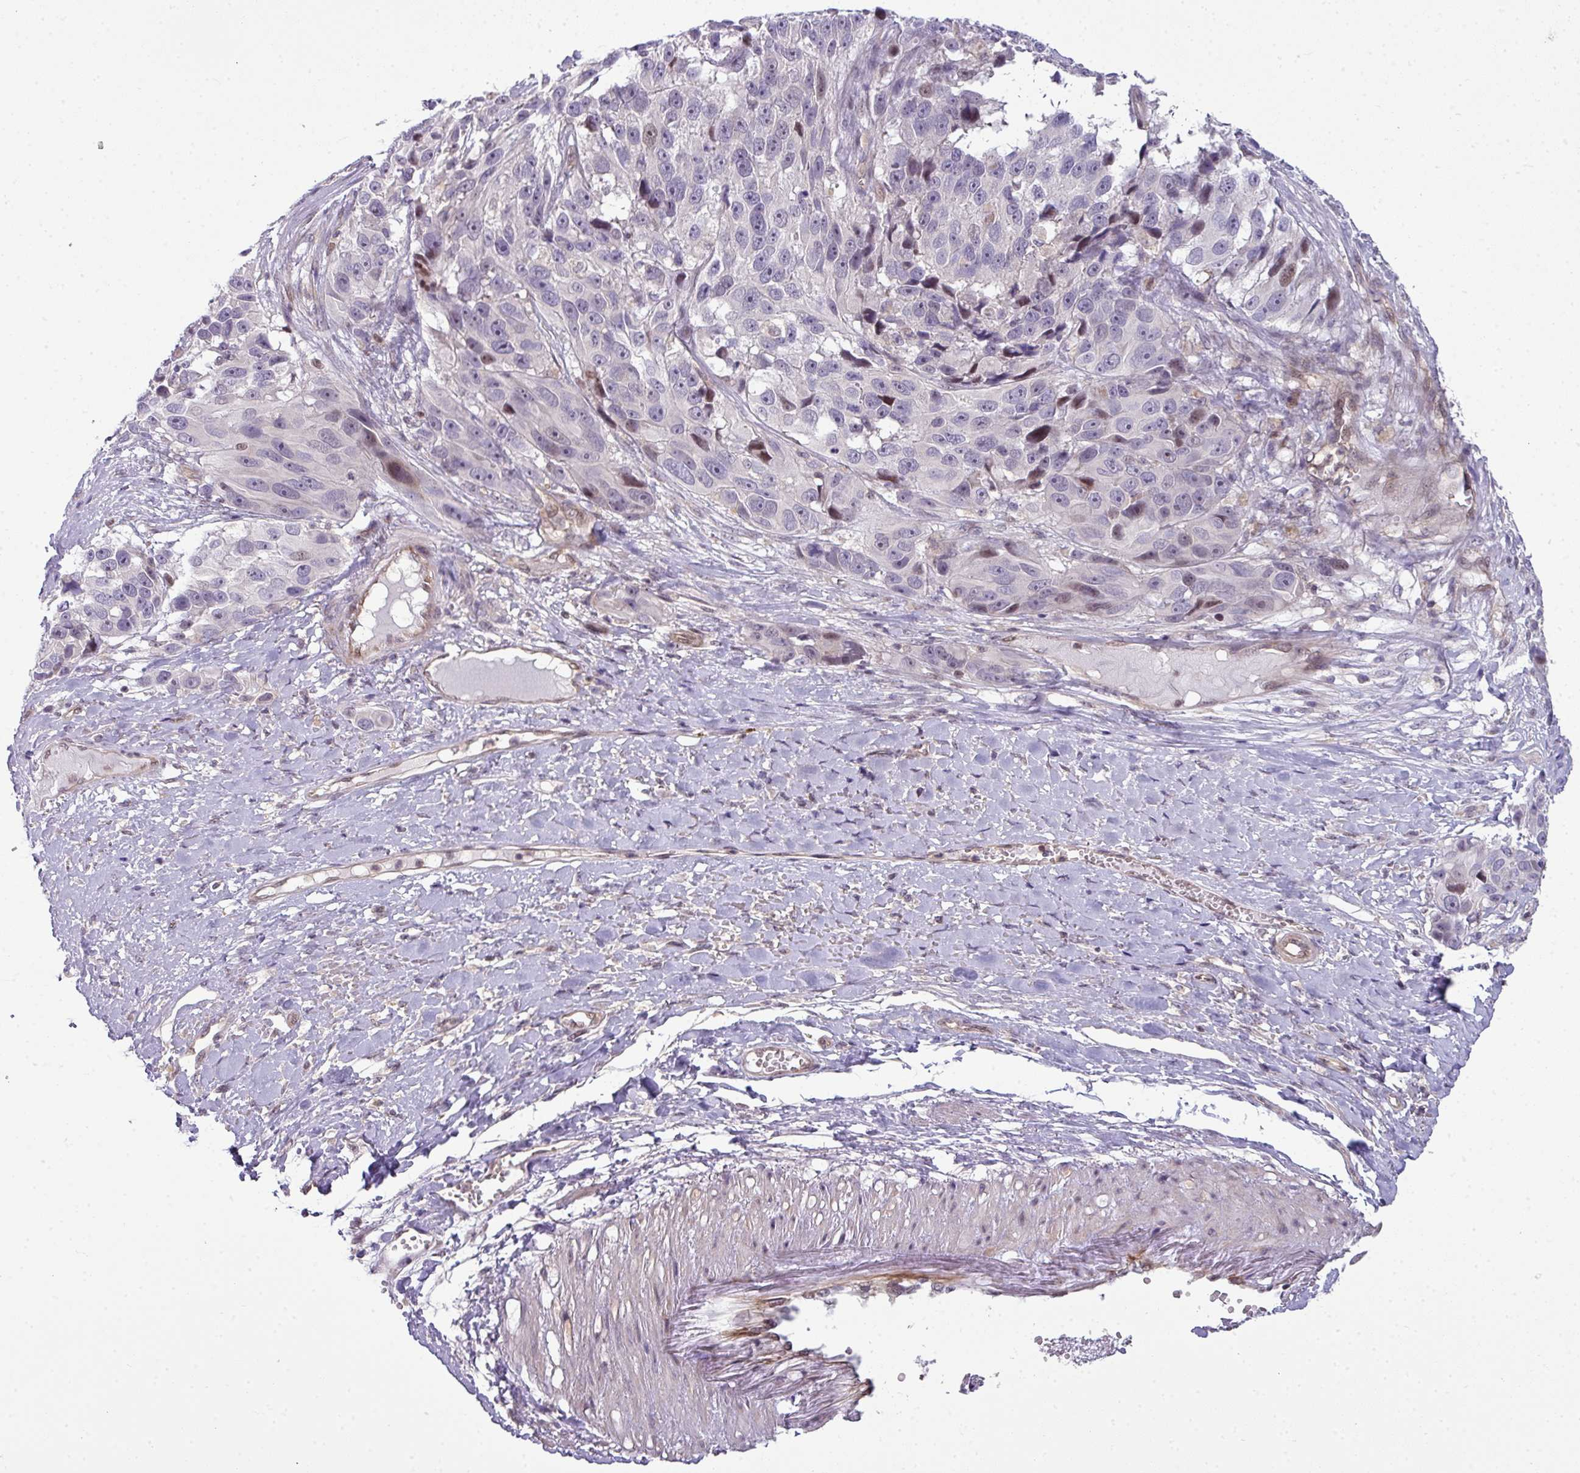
{"staining": {"intensity": "moderate", "quantity": "<25%", "location": "nuclear"}, "tissue": "melanoma", "cell_type": "Tumor cells", "image_type": "cancer", "snomed": [{"axis": "morphology", "description": "Malignant melanoma, NOS"}, {"axis": "topography", "description": "Skin"}], "caption": "Malignant melanoma stained for a protein shows moderate nuclear positivity in tumor cells. The protein of interest is stained brown, and the nuclei are stained in blue (DAB (3,3'-diaminobenzidine) IHC with brightfield microscopy, high magnification).", "gene": "STAT5A", "patient": {"sex": "male", "age": 84}}